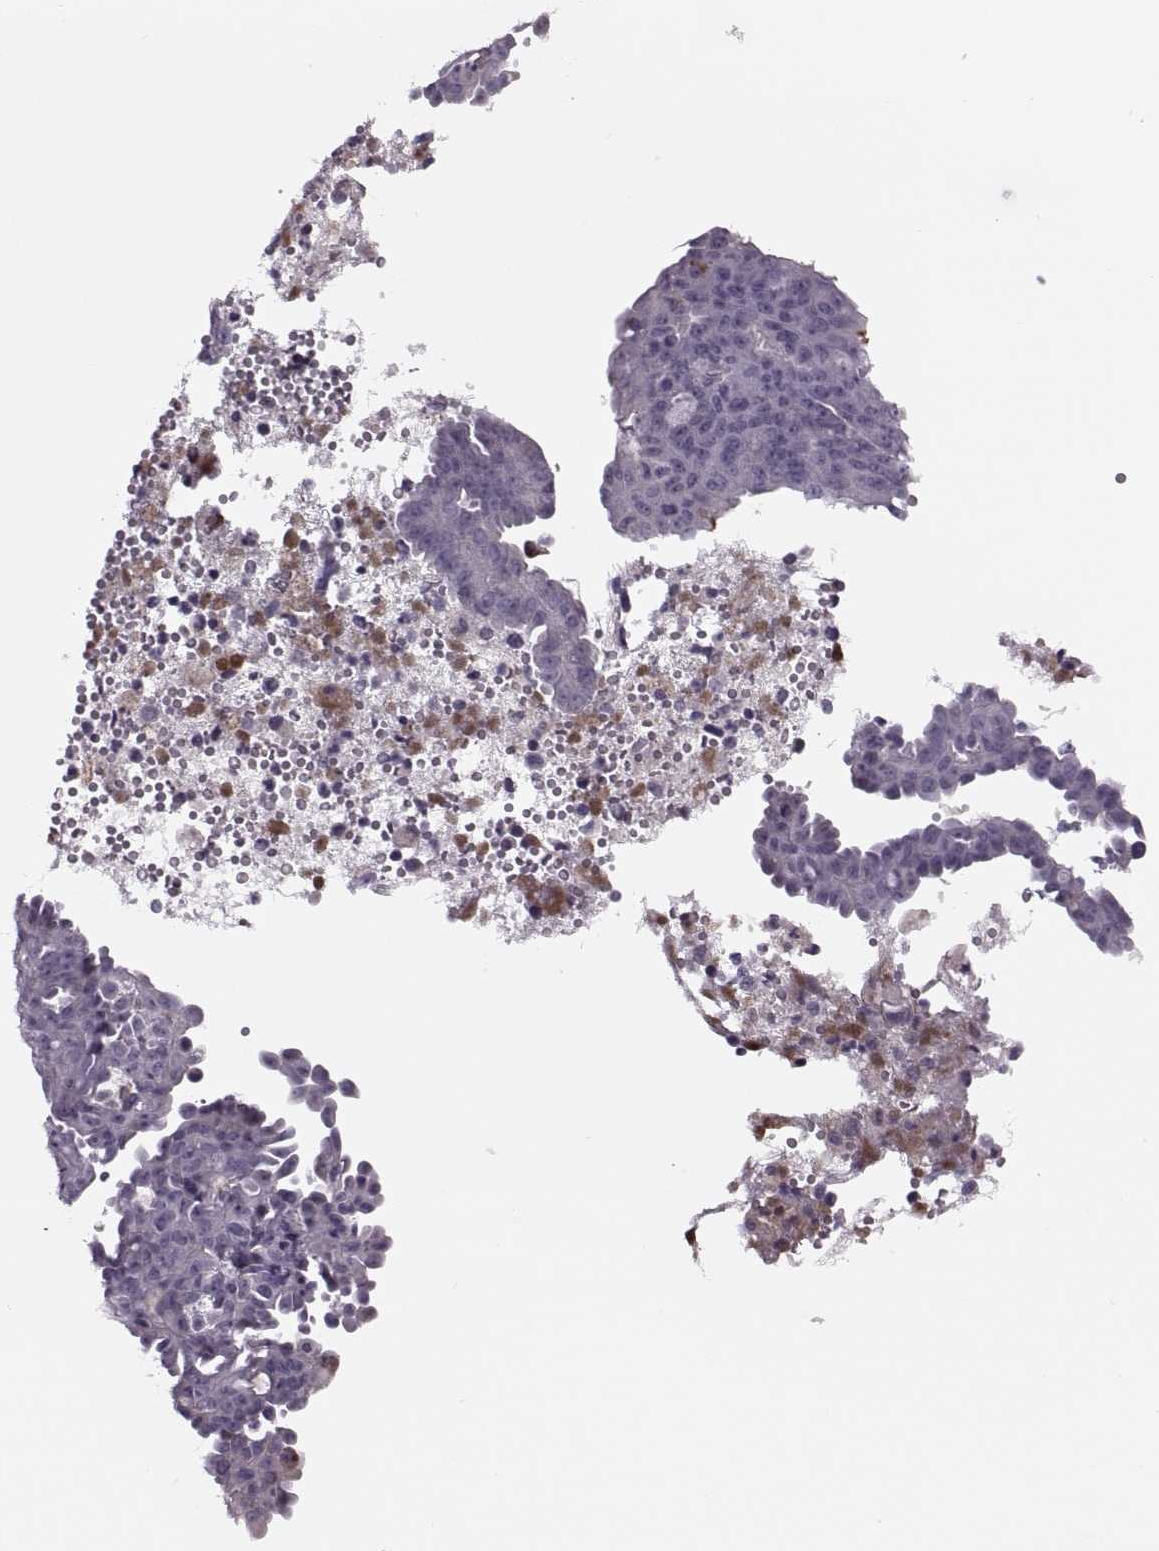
{"staining": {"intensity": "negative", "quantity": "none", "location": "none"}, "tissue": "ovarian cancer", "cell_type": "Tumor cells", "image_type": "cancer", "snomed": [{"axis": "morphology", "description": "Cystadenocarcinoma, serous, NOS"}, {"axis": "topography", "description": "Ovary"}], "caption": "The photomicrograph displays no staining of tumor cells in ovarian cancer.", "gene": "RSPH6A", "patient": {"sex": "female", "age": 71}}